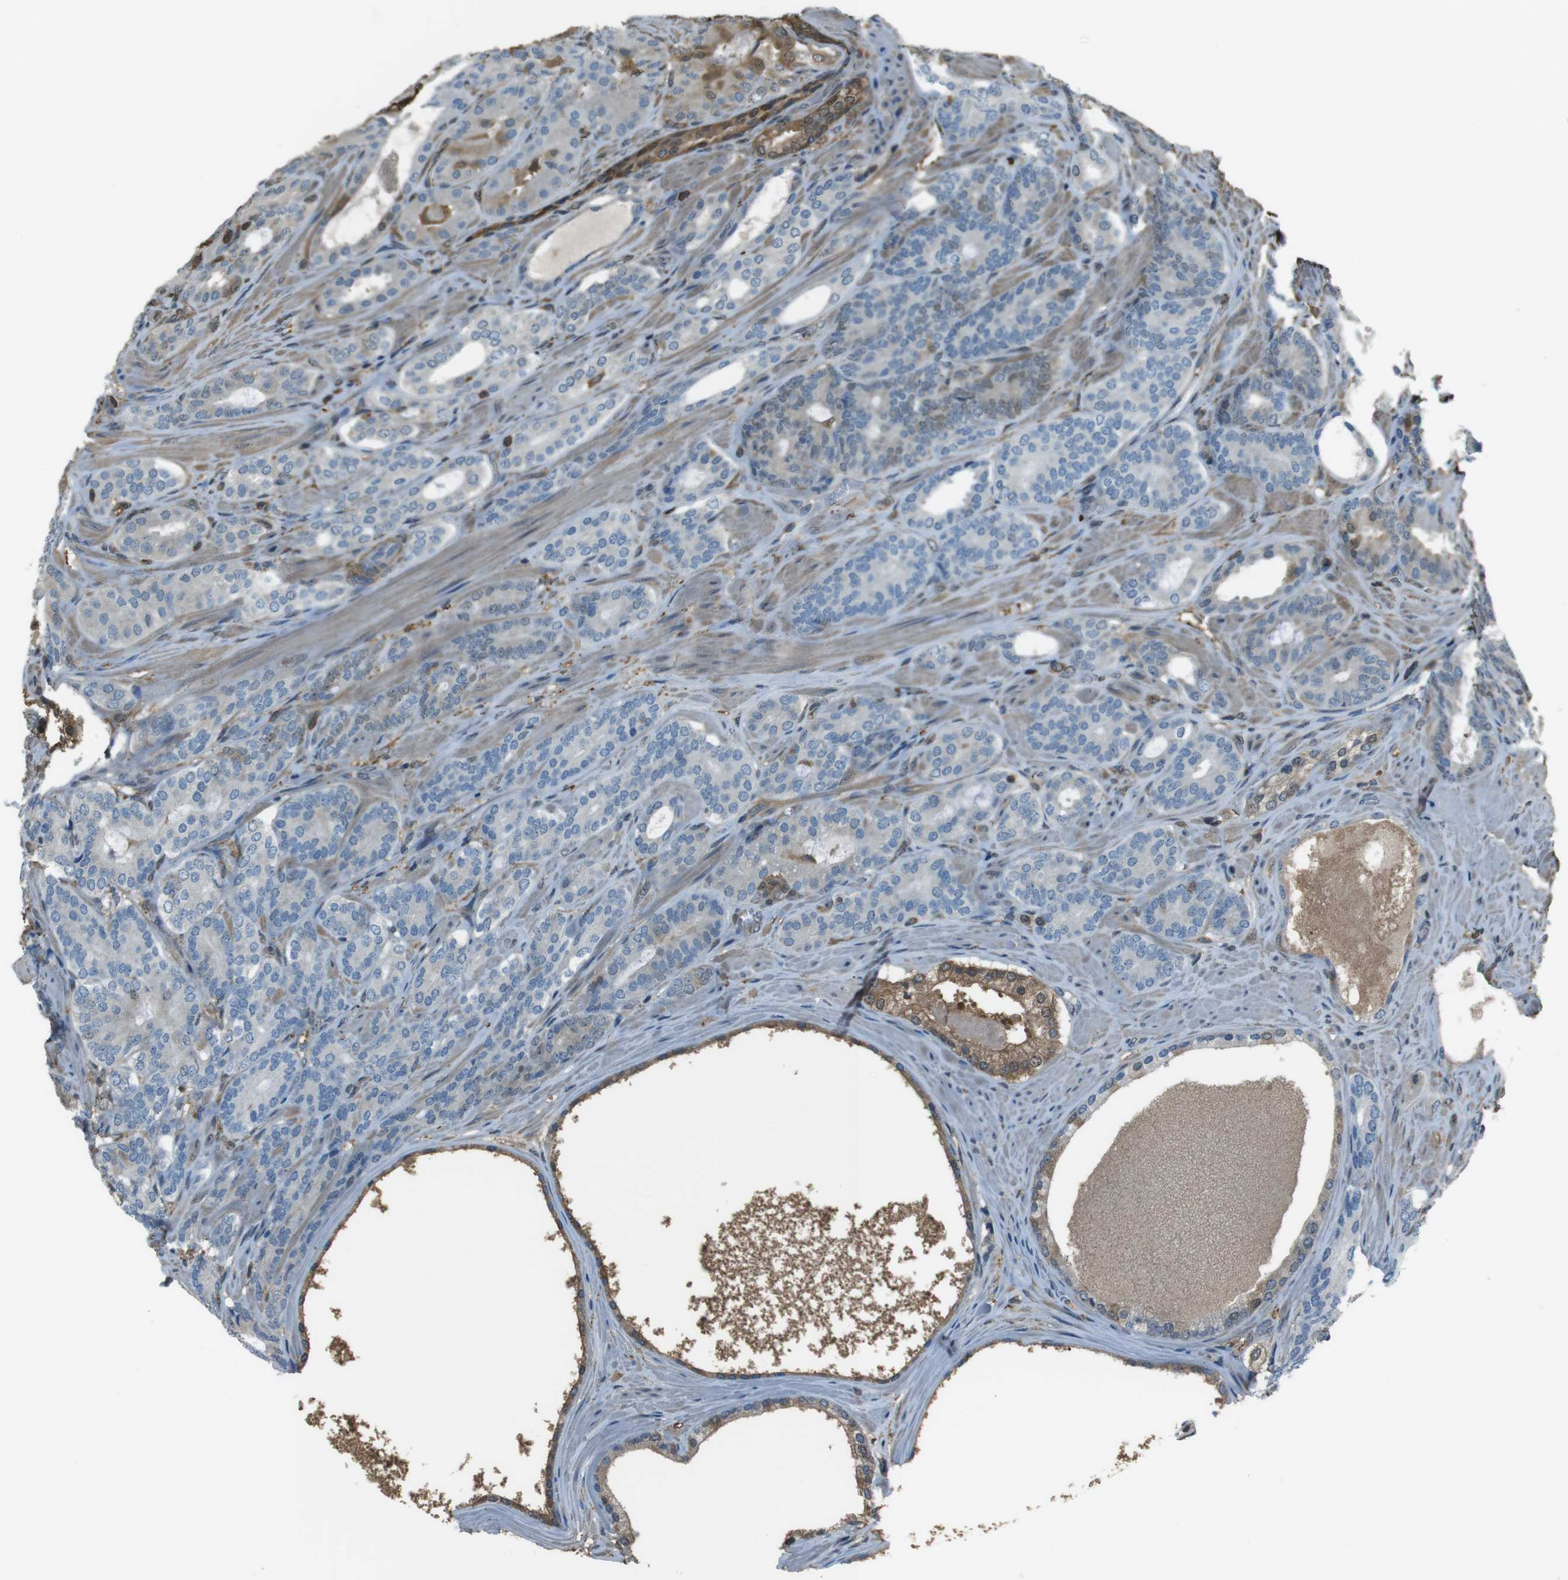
{"staining": {"intensity": "moderate", "quantity": "<25%", "location": "cytoplasmic/membranous,nuclear"}, "tissue": "prostate cancer", "cell_type": "Tumor cells", "image_type": "cancer", "snomed": [{"axis": "morphology", "description": "Adenocarcinoma, Low grade"}, {"axis": "topography", "description": "Prostate"}], "caption": "Moderate cytoplasmic/membranous and nuclear expression for a protein is seen in about <25% of tumor cells of prostate cancer (adenocarcinoma (low-grade)) using IHC.", "gene": "TWSG1", "patient": {"sex": "male", "age": 63}}